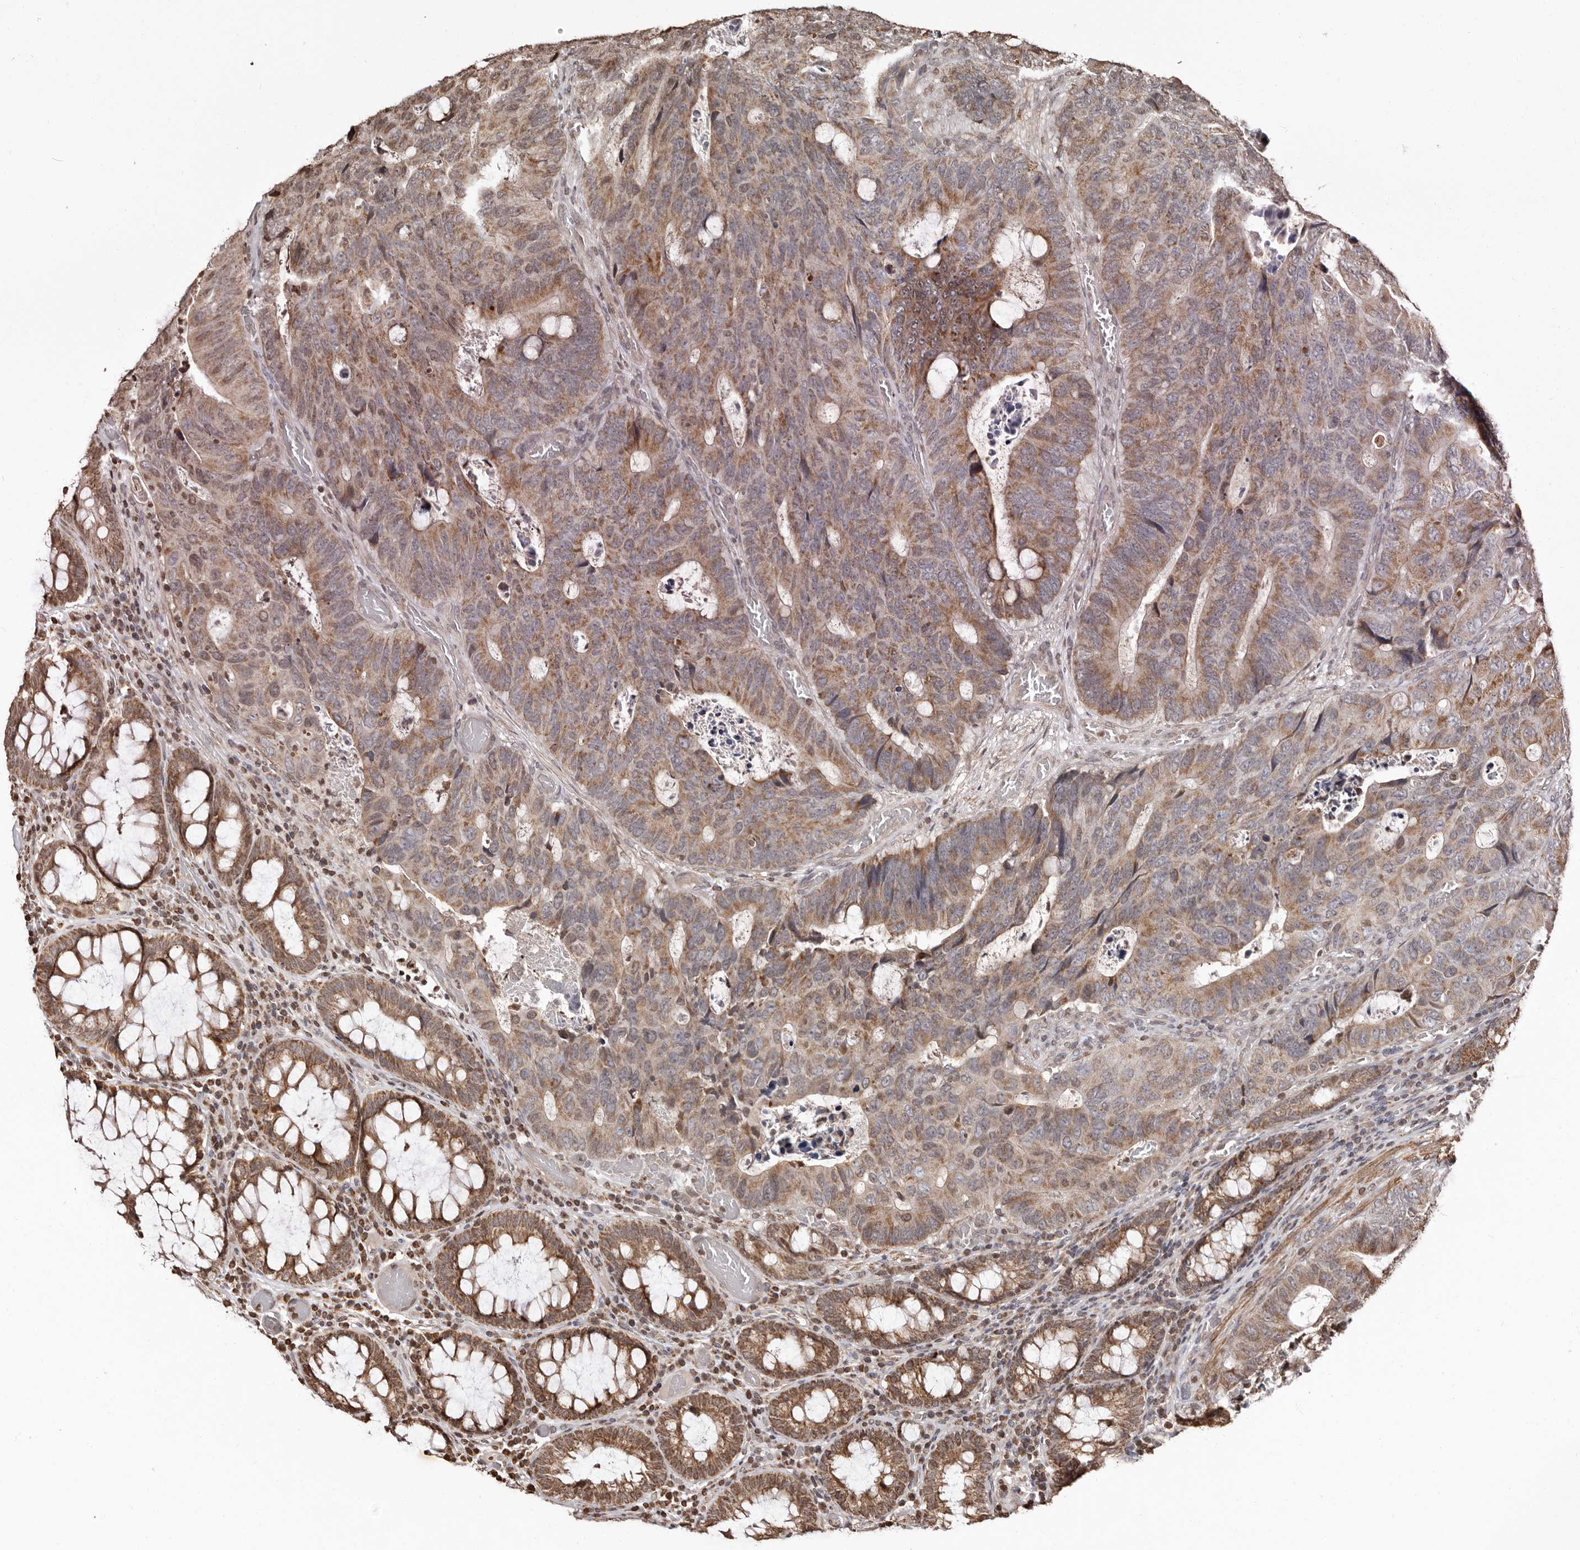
{"staining": {"intensity": "moderate", "quantity": ">75%", "location": "cytoplasmic/membranous"}, "tissue": "colorectal cancer", "cell_type": "Tumor cells", "image_type": "cancer", "snomed": [{"axis": "morphology", "description": "Adenocarcinoma, NOS"}, {"axis": "topography", "description": "Colon"}], "caption": "Protein expression analysis of colorectal adenocarcinoma exhibits moderate cytoplasmic/membranous expression in about >75% of tumor cells.", "gene": "CCDC190", "patient": {"sex": "male", "age": 87}}